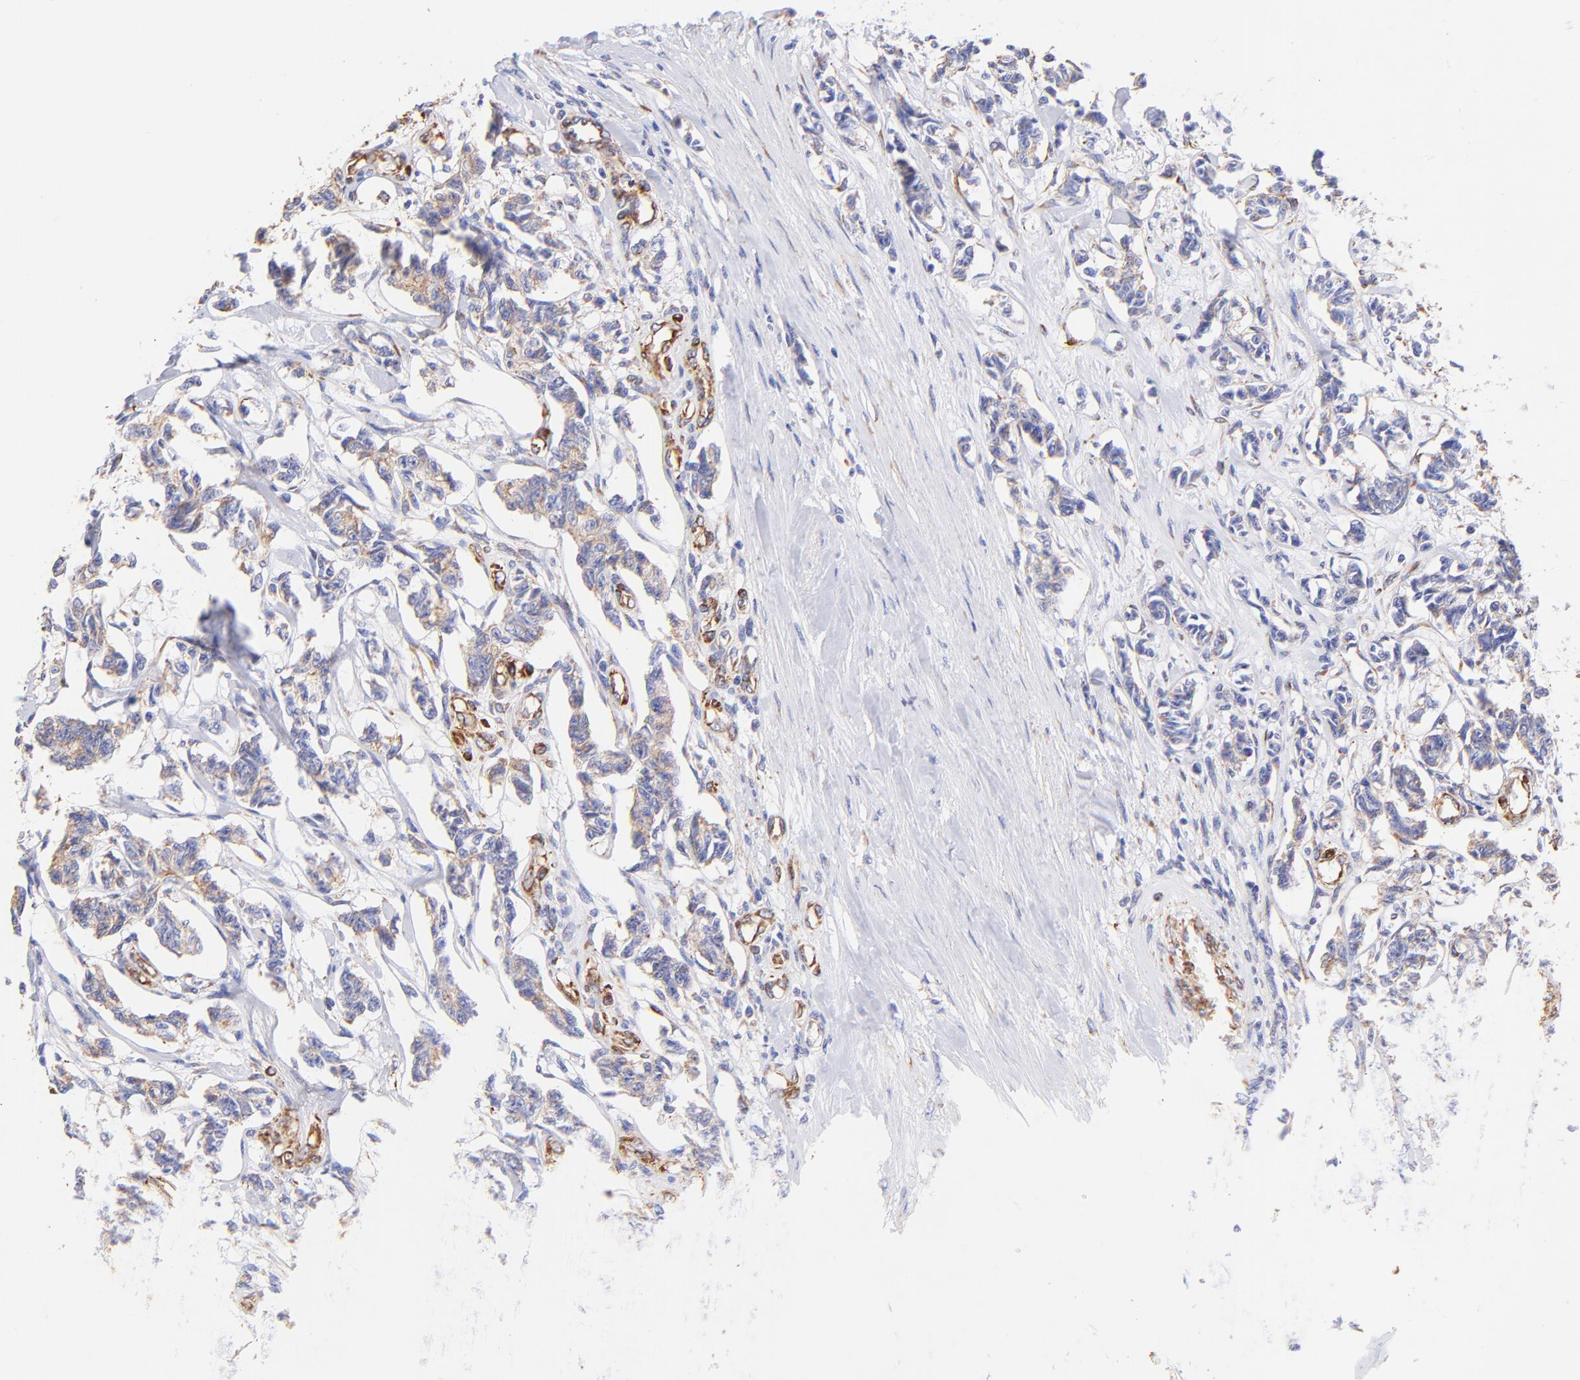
{"staining": {"intensity": "moderate", "quantity": ">75%", "location": "cytoplasmic/membranous"}, "tissue": "renal cancer", "cell_type": "Tumor cells", "image_type": "cancer", "snomed": [{"axis": "morphology", "description": "Carcinoid, malignant, NOS"}, {"axis": "topography", "description": "Kidney"}], "caption": "This image demonstrates immunohistochemistry (IHC) staining of human renal cancer, with medium moderate cytoplasmic/membranous staining in approximately >75% of tumor cells.", "gene": "SPARC", "patient": {"sex": "female", "age": 41}}